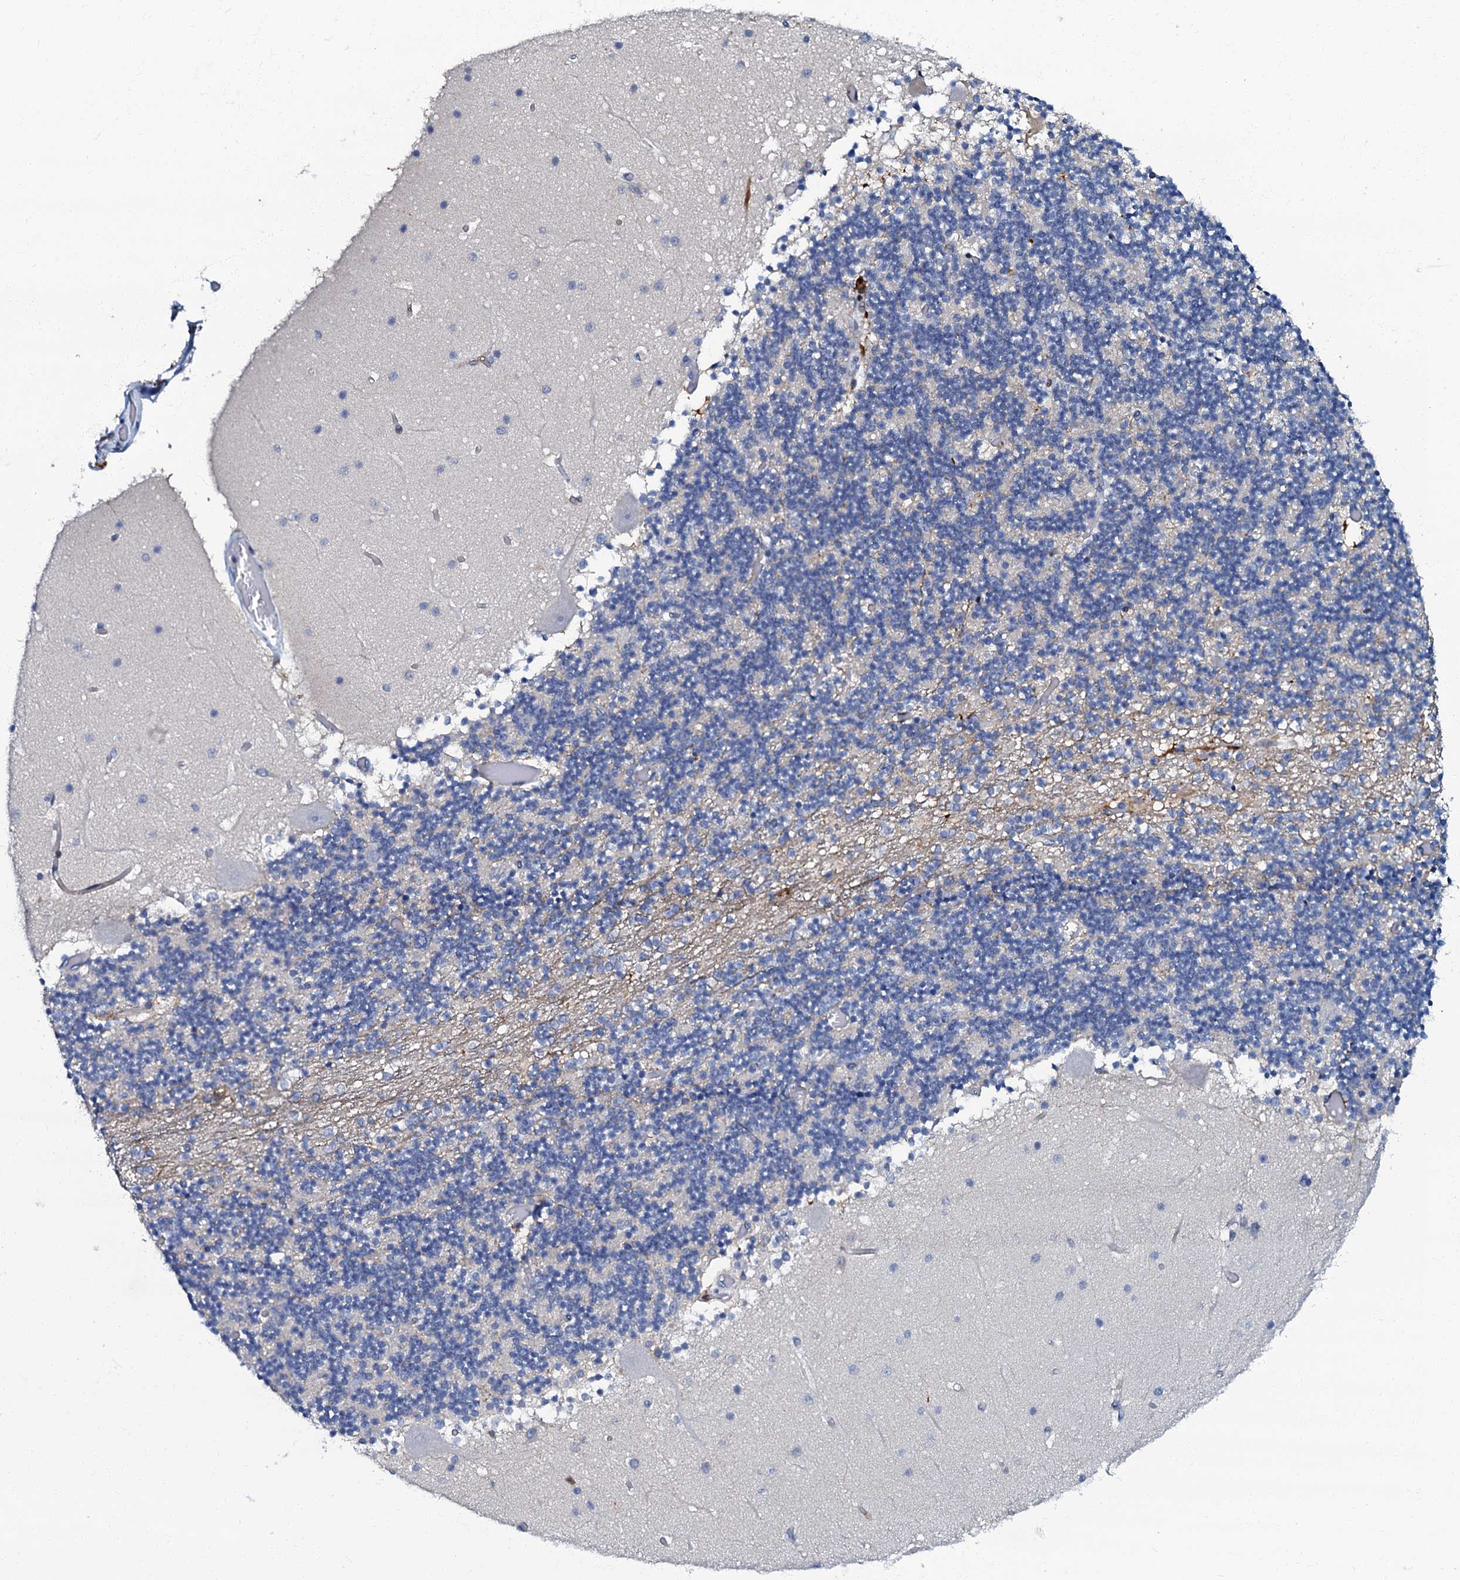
{"staining": {"intensity": "negative", "quantity": "none", "location": "none"}, "tissue": "cerebellum", "cell_type": "Cells in granular layer", "image_type": "normal", "snomed": [{"axis": "morphology", "description": "Normal tissue, NOS"}, {"axis": "topography", "description": "Cerebellum"}], "caption": "High magnification brightfield microscopy of normal cerebellum stained with DAB (brown) and counterstained with hematoxylin (blue): cells in granular layer show no significant expression. (Stains: DAB (3,3'-diaminobenzidine) IHC with hematoxylin counter stain, Microscopy: brightfield microscopy at high magnification).", "gene": "MFSD5", "patient": {"sex": "female", "age": 28}}